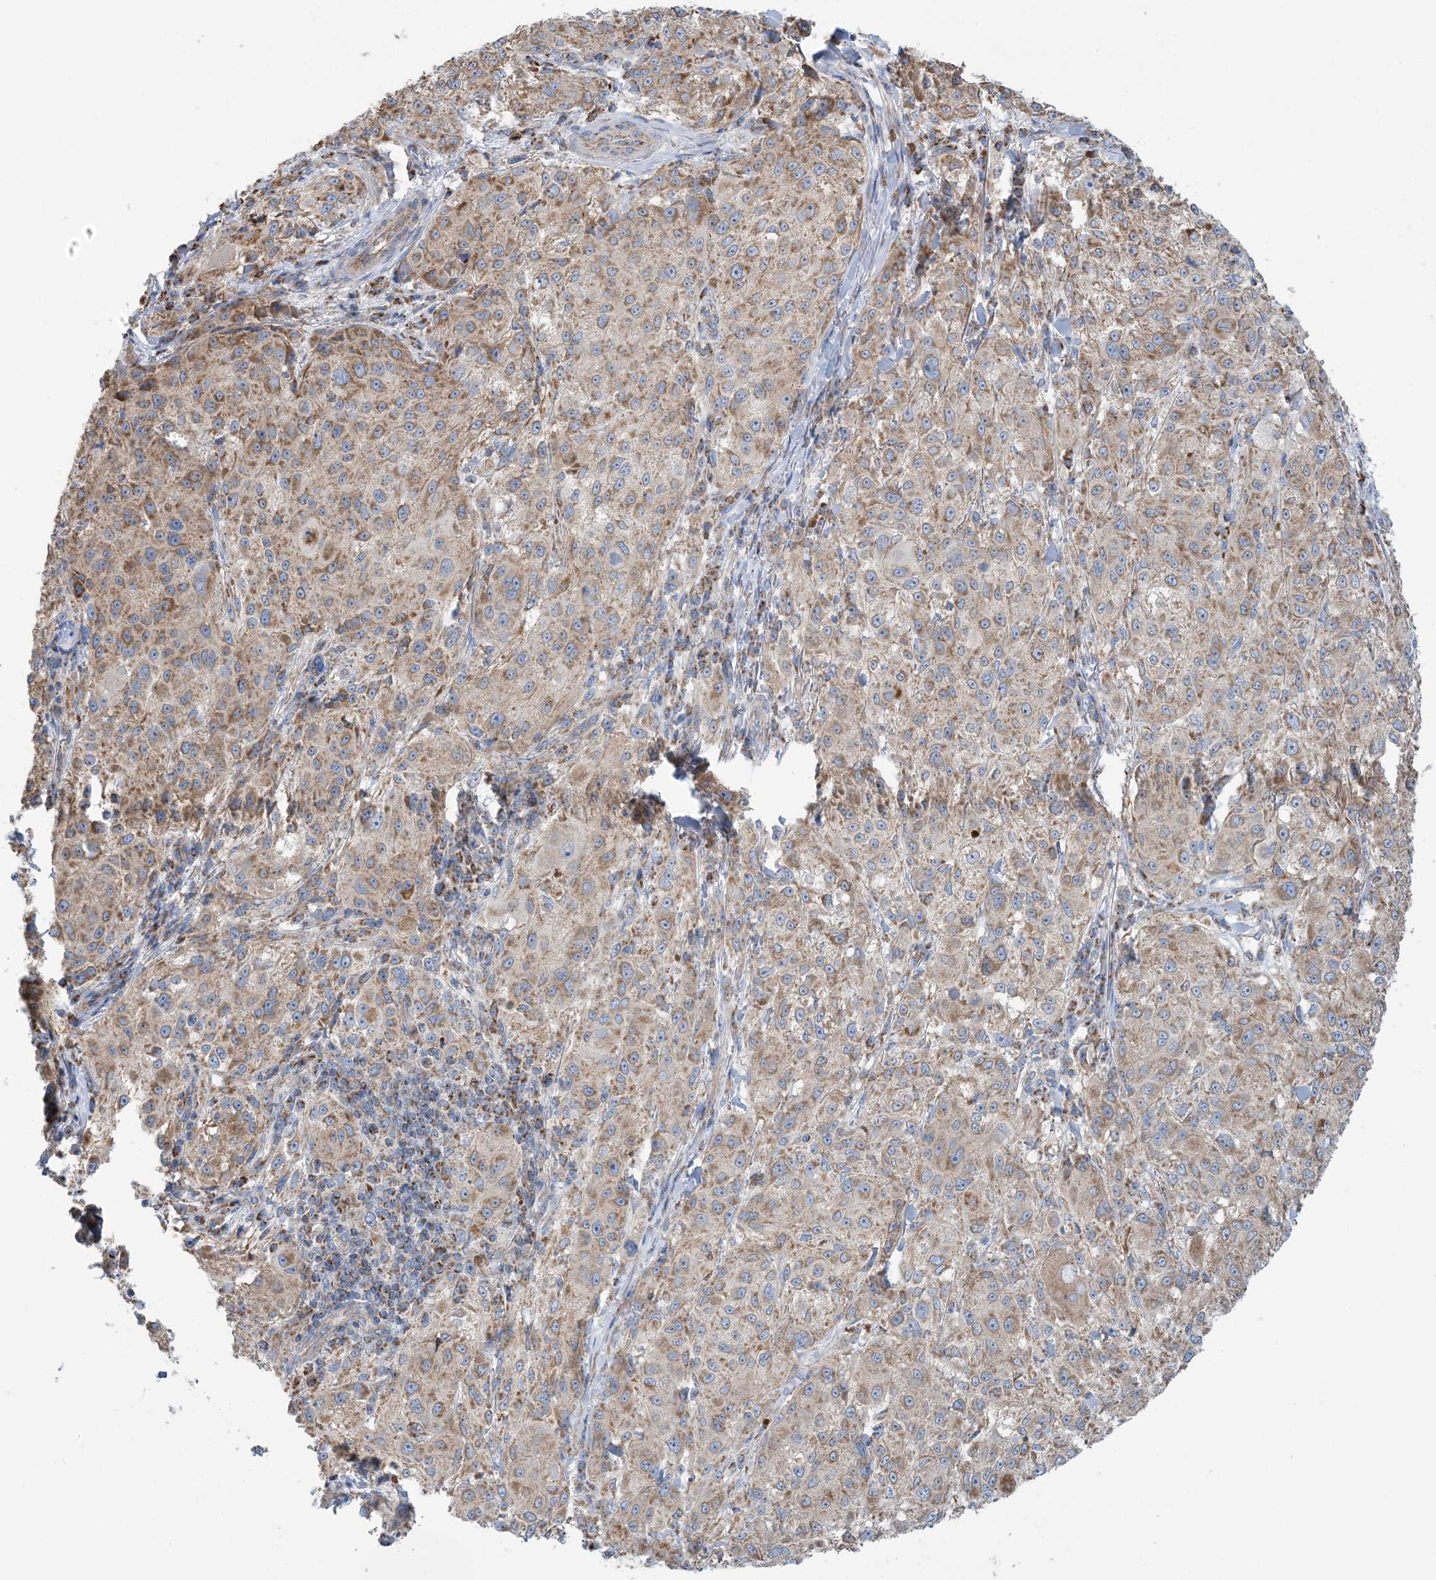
{"staining": {"intensity": "moderate", "quantity": "25%-75%", "location": "cytoplasmic/membranous"}, "tissue": "melanoma", "cell_type": "Tumor cells", "image_type": "cancer", "snomed": [{"axis": "morphology", "description": "Necrosis, NOS"}, {"axis": "morphology", "description": "Malignant melanoma, NOS"}, {"axis": "topography", "description": "Skin"}], "caption": "Immunohistochemistry (DAB) staining of malignant melanoma displays moderate cytoplasmic/membranous protein expression in about 25%-75% of tumor cells. (Brightfield microscopy of DAB IHC at high magnification).", "gene": "PHOSPHO2", "patient": {"sex": "female", "age": 87}}